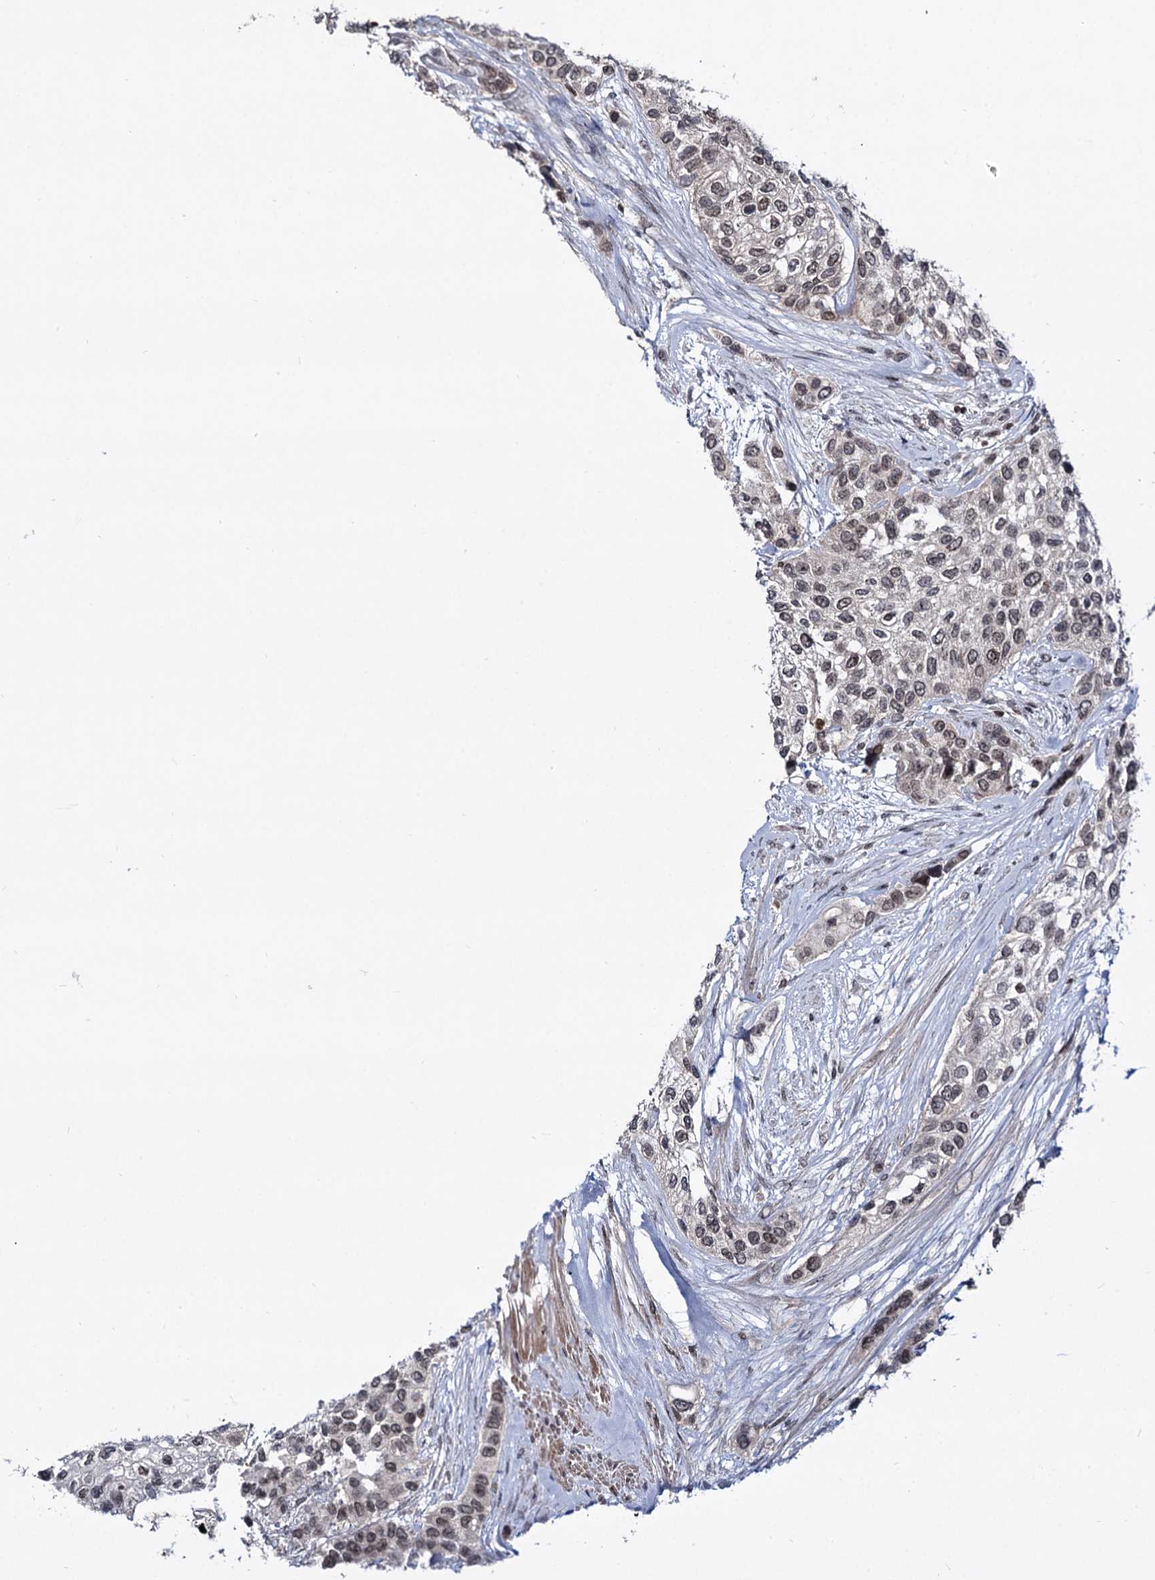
{"staining": {"intensity": "moderate", "quantity": ">75%", "location": "nuclear"}, "tissue": "urothelial cancer", "cell_type": "Tumor cells", "image_type": "cancer", "snomed": [{"axis": "morphology", "description": "Normal tissue, NOS"}, {"axis": "morphology", "description": "Urothelial carcinoma, High grade"}, {"axis": "topography", "description": "Vascular tissue"}, {"axis": "topography", "description": "Urinary bladder"}], "caption": "The image reveals immunohistochemical staining of high-grade urothelial carcinoma. There is moderate nuclear expression is seen in approximately >75% of tumor cells.", "gene": "SMCHD1", "patient": {"sex": "female", "age": 56}}